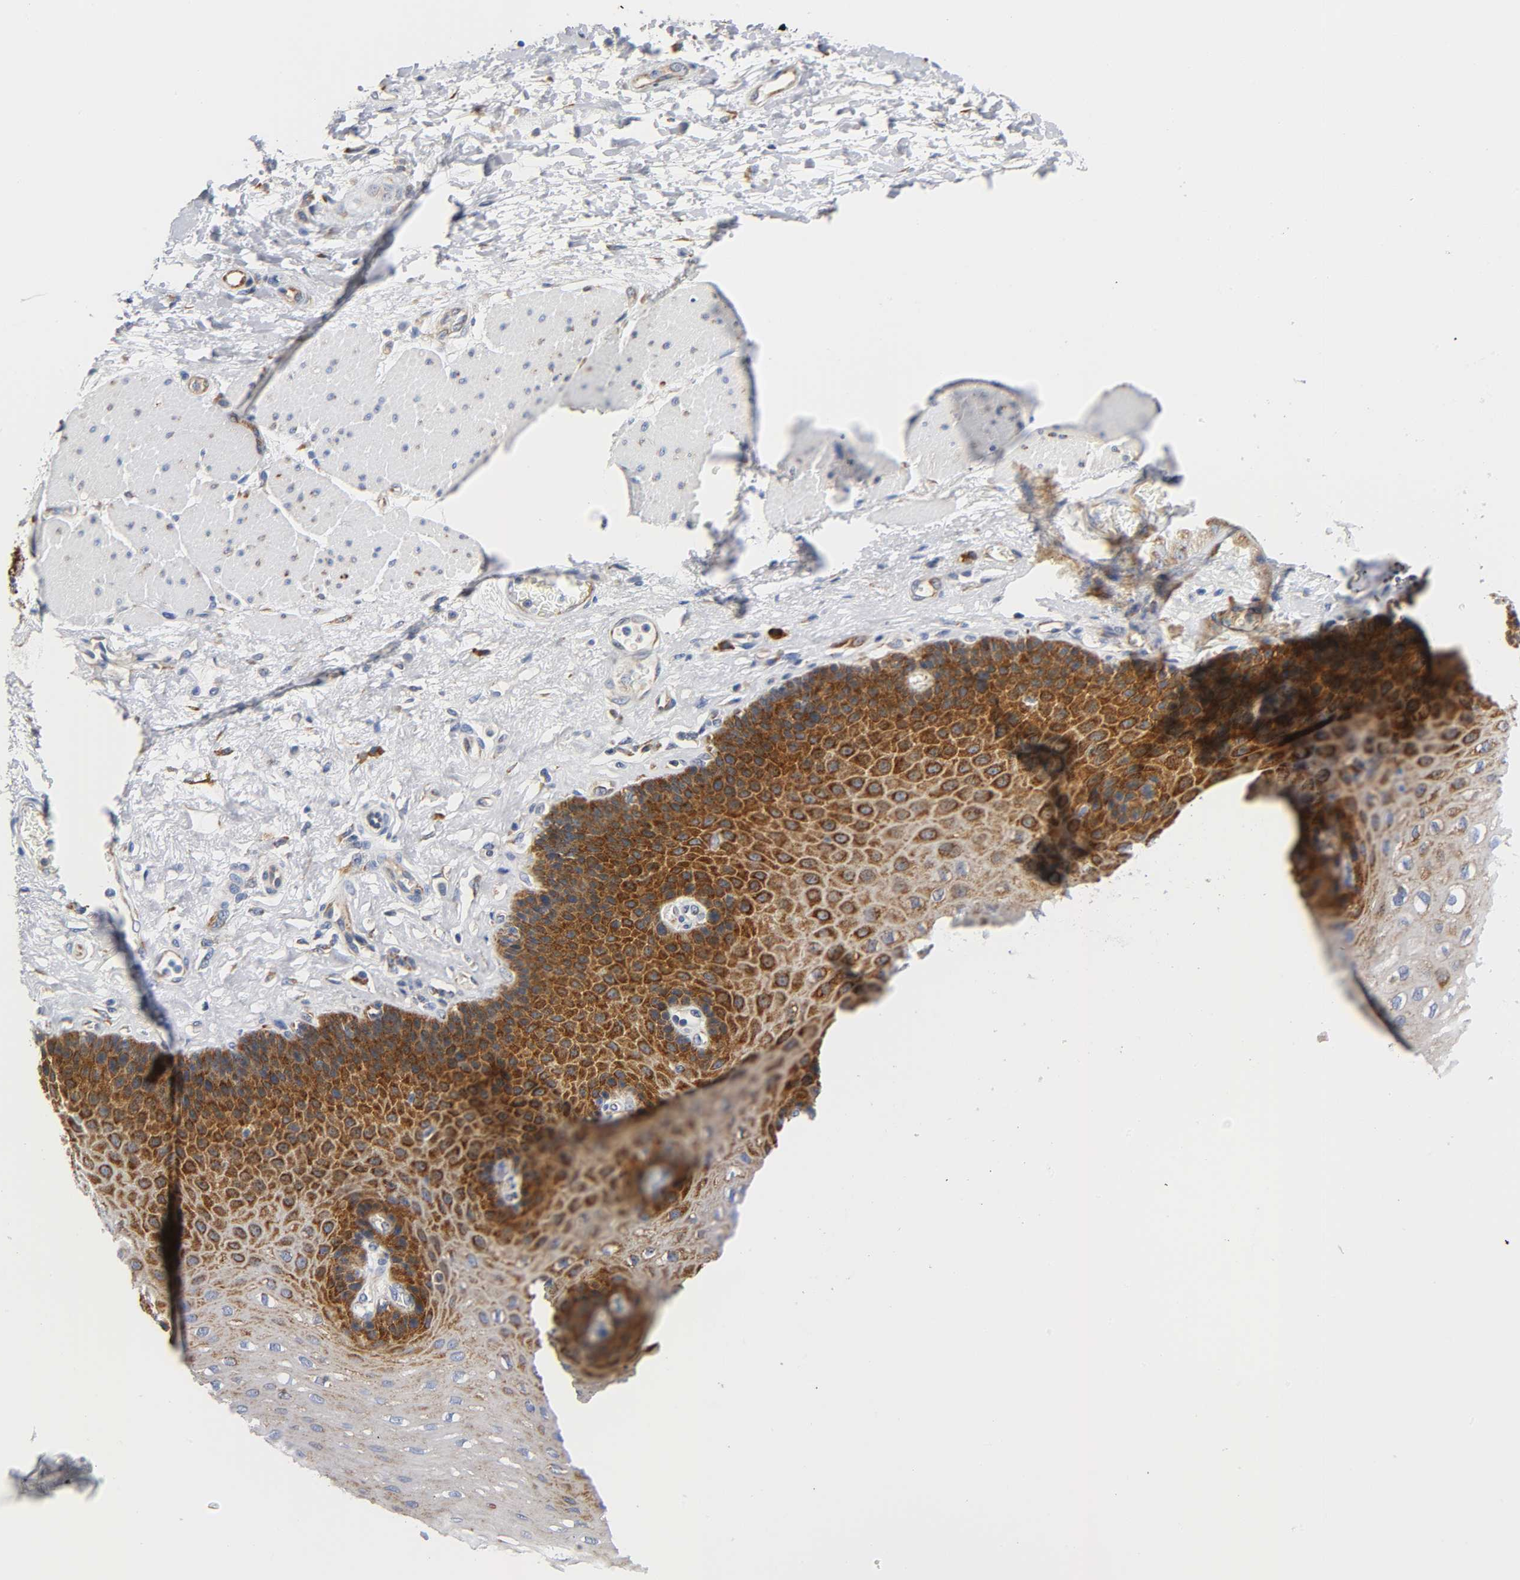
{"staining": {"intensity": "strong", "quantity": ">75%", "location": "cytoplasmic/membranous"}, "tissue": "esophagus", "cell_type": "Squamous epithelial cells", "image_type": "normal", "snomed": [{"axis": "morphology", "description": "Normal tissue, NOS"}, {"axis": "topography", "description": "Esophagus"}], "caption": "Squamous epithelial cells reveal high levels of strong cytoplasmic/membranous staining in about >75% of cells in unremarkable human esophagus.", "gene": "REL", "patient": {"sex": "female", "age": 72}}